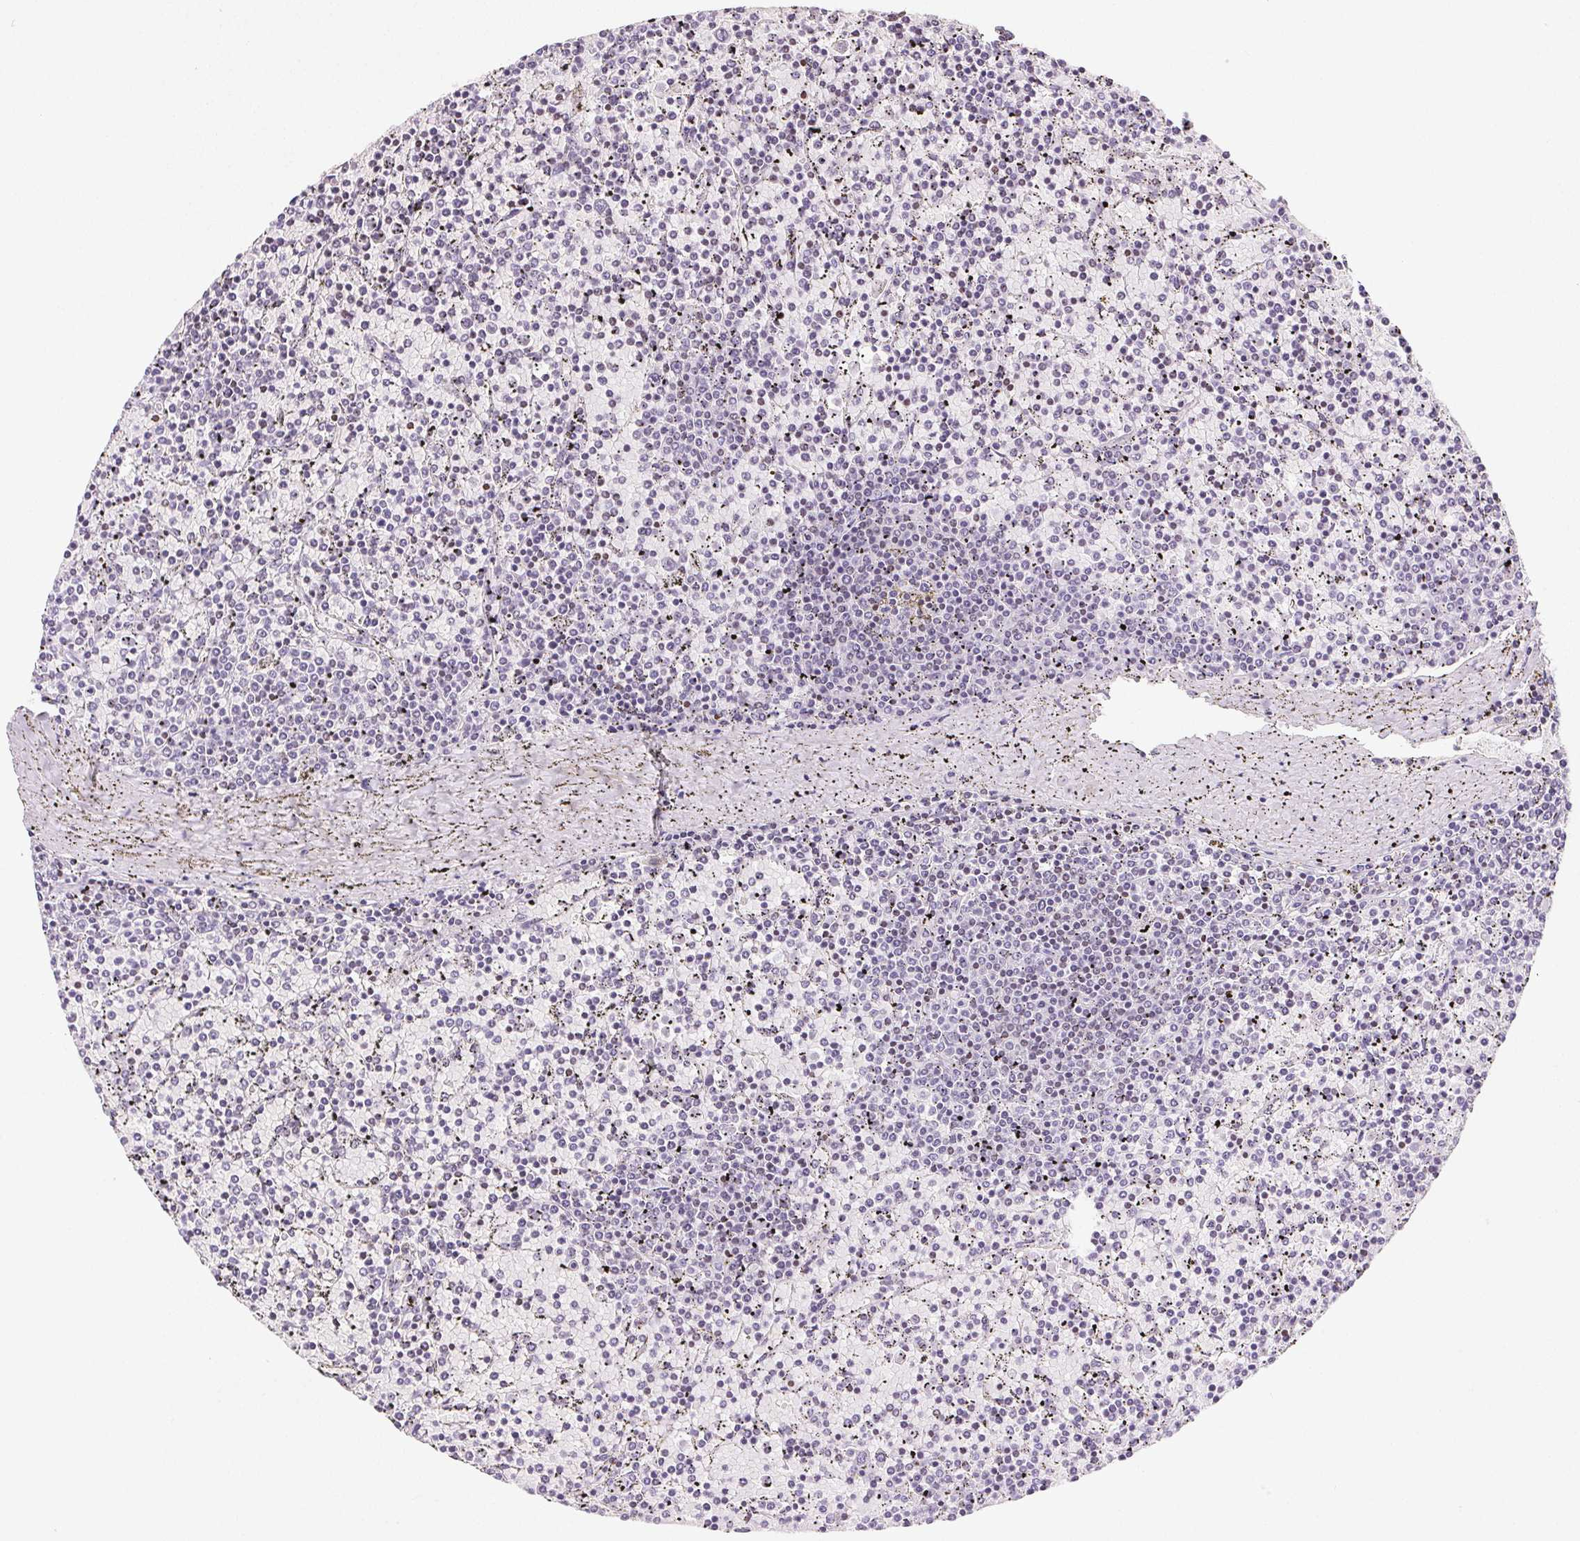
{"staining": {"intensity": "negative", "quantity": "none", "location": "none"}, "tissue": "lymphoma", "cell_type": "Tumor cells", "image_type": "cancer", "snomed": [{"axis": "morphology", "description": "Malignant lymphoma, non-Hodgkin's type, Low grade"}, {"axis": "topography", "description": "Spleen"}], "caption": "Immunohistochemical staining of lymphoma demonstrates no significant staining in tumor cells.", "gene": "BEND2", "patient": {"sex": "female", "age": 77}}